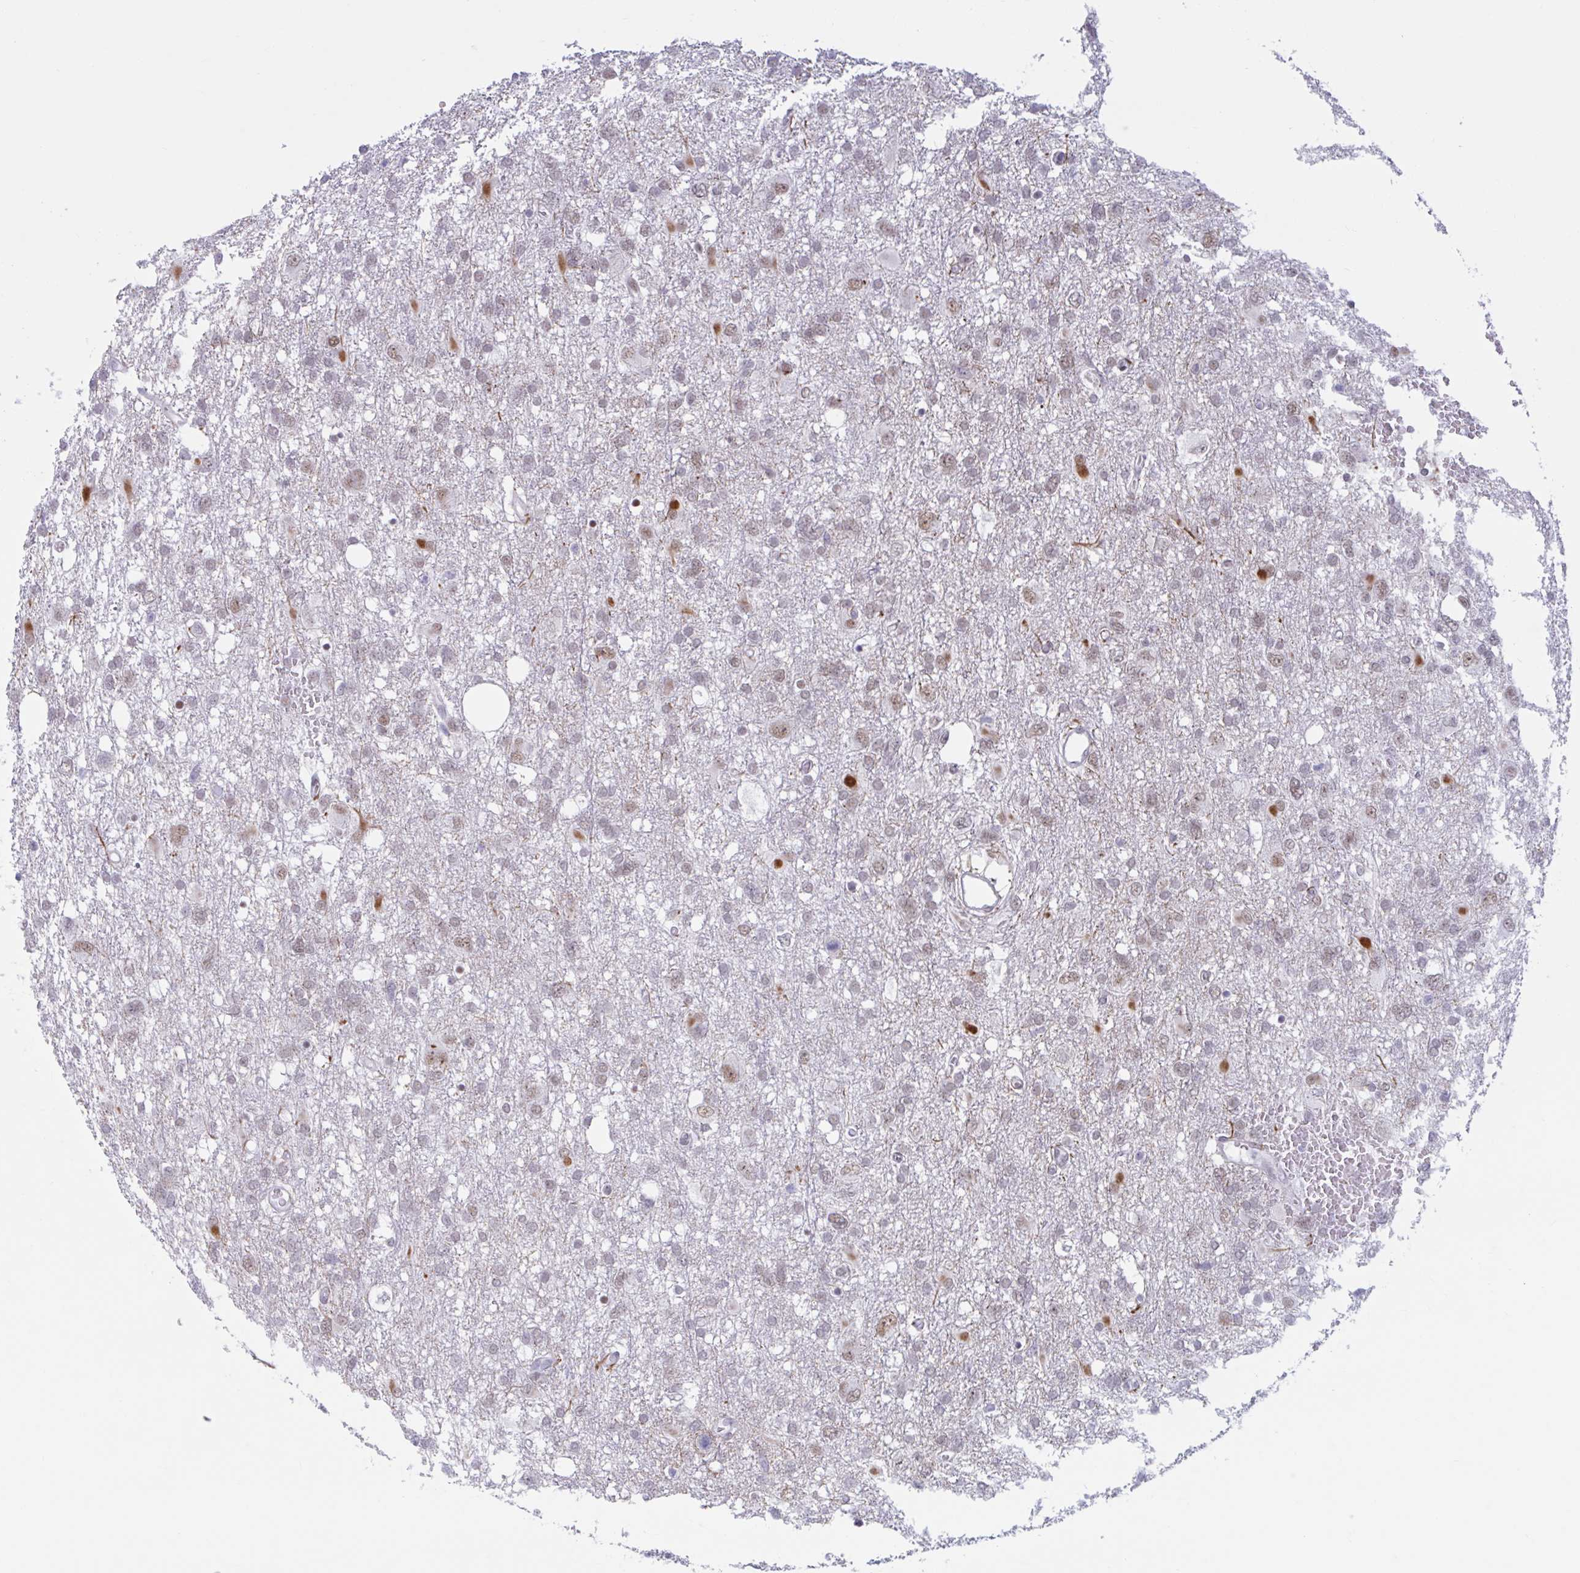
{"staining": {"intensity": "weak", "quantity": "25%-75%", "location": "nuclear"}, "tissue": "glioma", "cell_type": "Tumor cells", "image_type": "cancer", "snomed": [{"axis": "morphology", "description": "Glioma, malignant, High grade"}, {"axis": "topography", "description": "Brain"}], "caption": "Immunohistochemistry of human glioma demonstrates low levels of weak nuclear positivity in approximately 25%-75% of tumor cells. The staining was performed using DAB to visualize the protein expression in brown, while the nuclei were stained in blue with hematoxylin (Magnification: 20x).", "gene": "MSMB", "patient": {"sex": "male", "age": 61}}